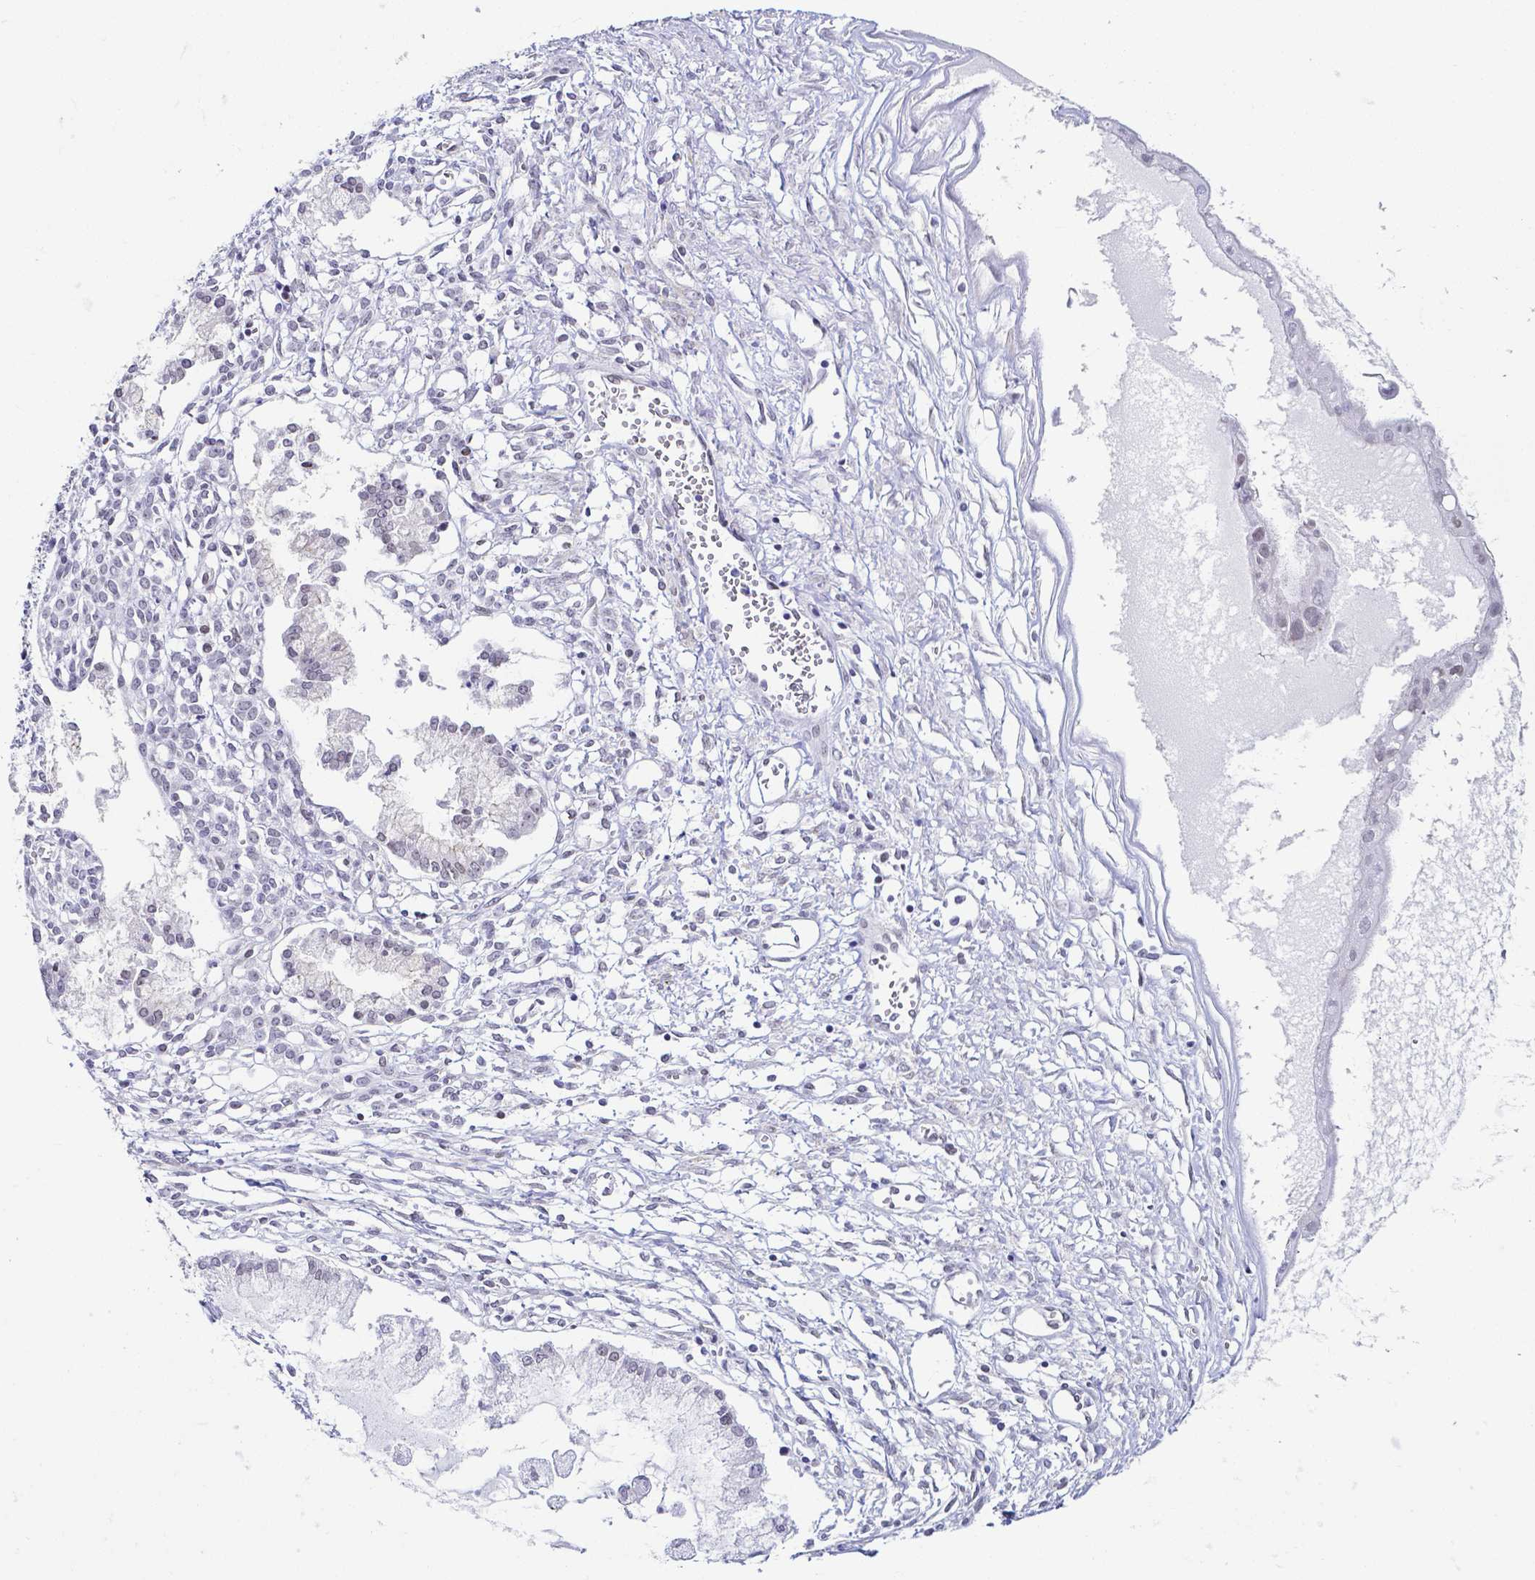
{"staining": {"intensity": "negative", "quantity": "none", "location": "none"}, "tissue": "ovarian cancer", "cell_type": "Tumor cells", "image_type": "cancer", "snomed": [{"axis": "morphology", "description": "Cystadenocarcinoma, mucinous, NOS"}, {"axis": "topography", "description": "Ovary"}], "caption": "Protein analysis of ovarian cancer (mucinous cystadenocarcinoma) reveals no significant staining in tumor cells. Nuclei are stained in blue.", "gene": "FAM83G", "patient": {"sex": "female", "age": 34}}